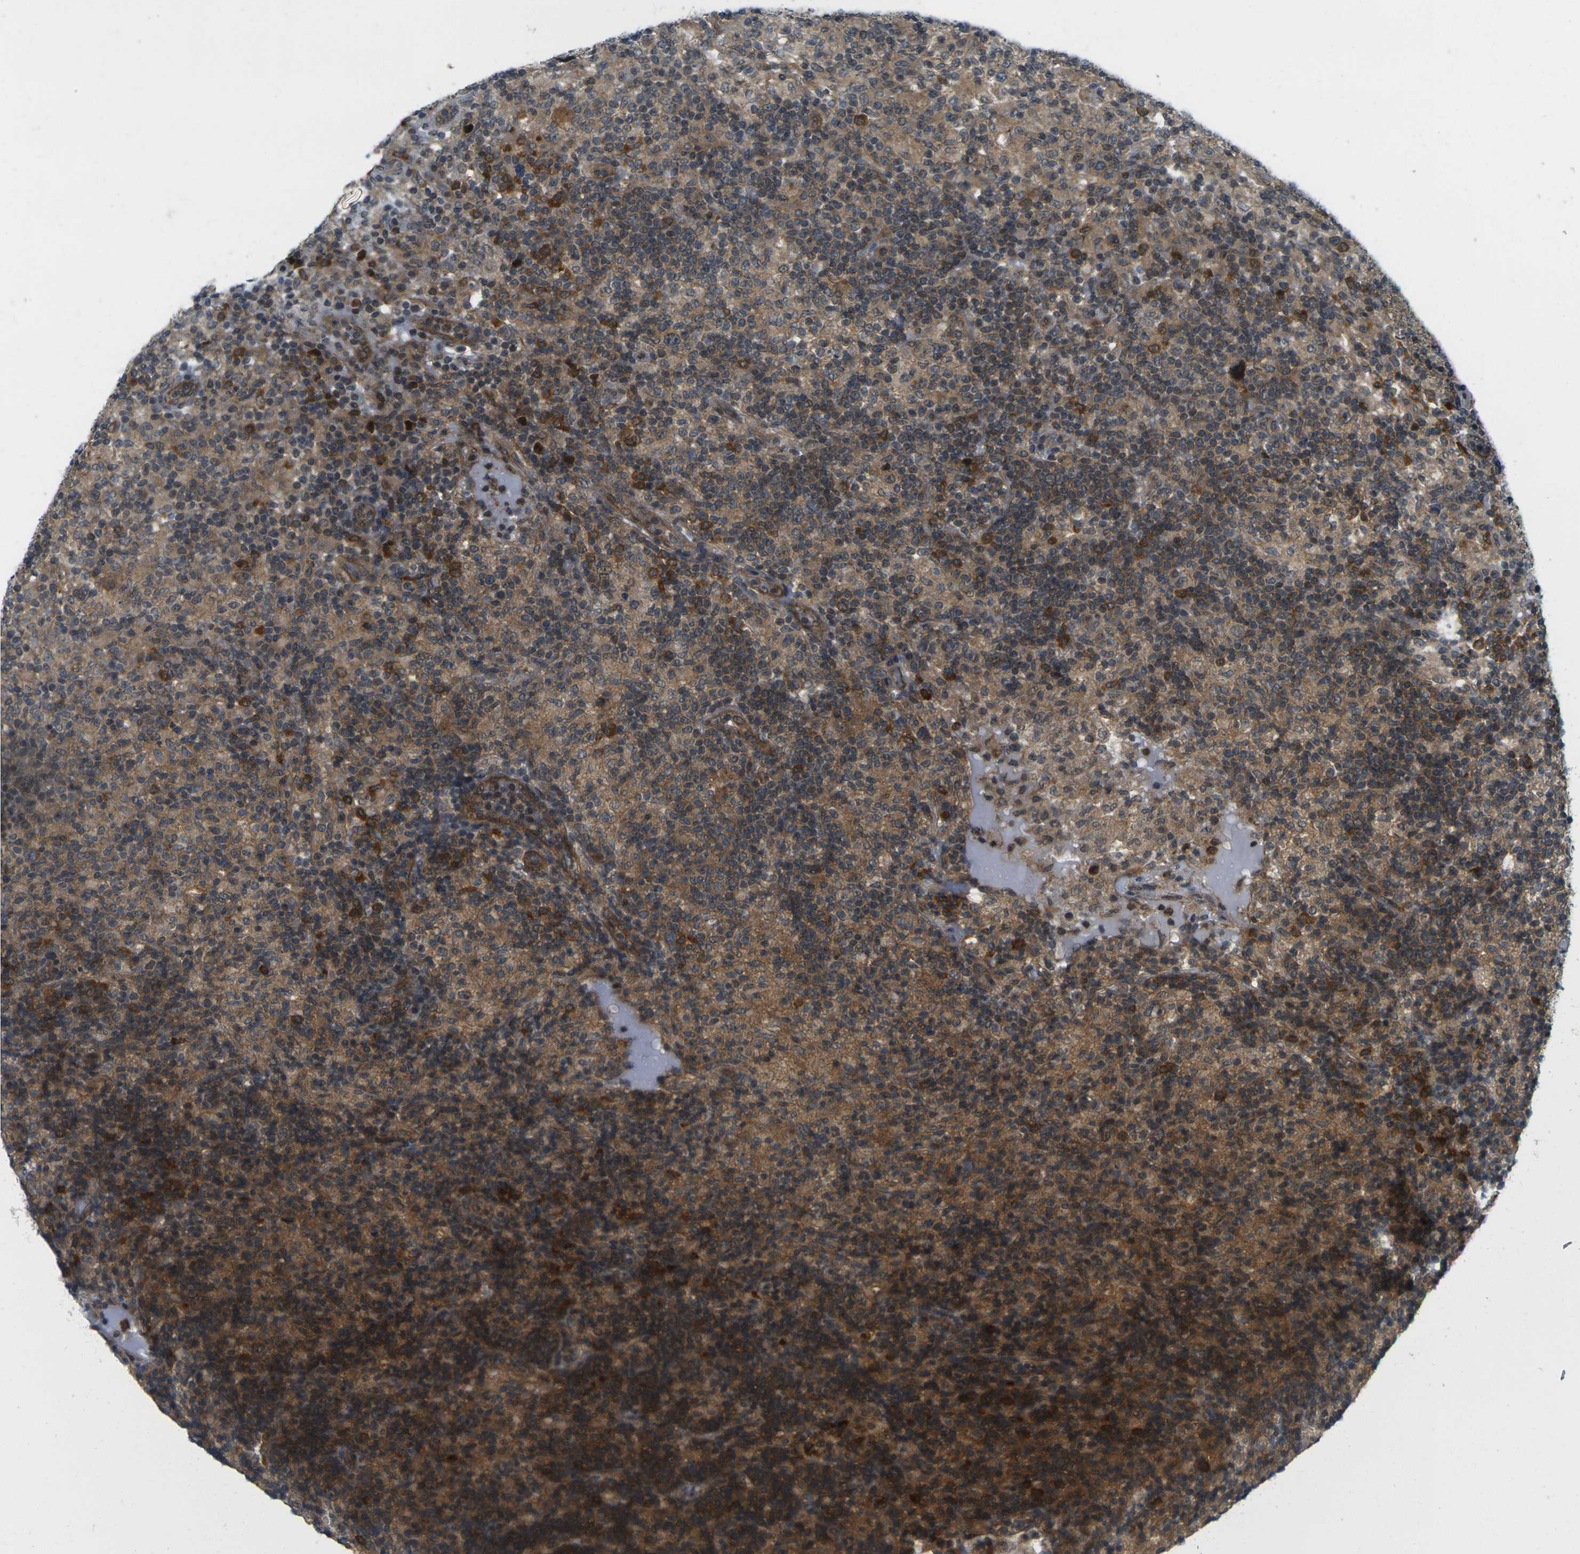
{"staining": {"intensity": "moderate", "quantity": ">75%", "location": "cytoplasmic/membranous"}, "tissue": "lymphoma", "cell_type": "Tumor cells", "image_type": "cancer", "snomed": [{"axis": "morphology", "description": "Hodgkin's disease, NOS"}, {"axis": "topography", "description": "Lymph node"}], "caption": "Human lymphoma stained for a protein (brown) displays moderate cytoplasmic/membranous positive positivity in about >75% of tumor cells.", "gene": "KCTD10", "patient": {"sex": "male", "age": 70}}